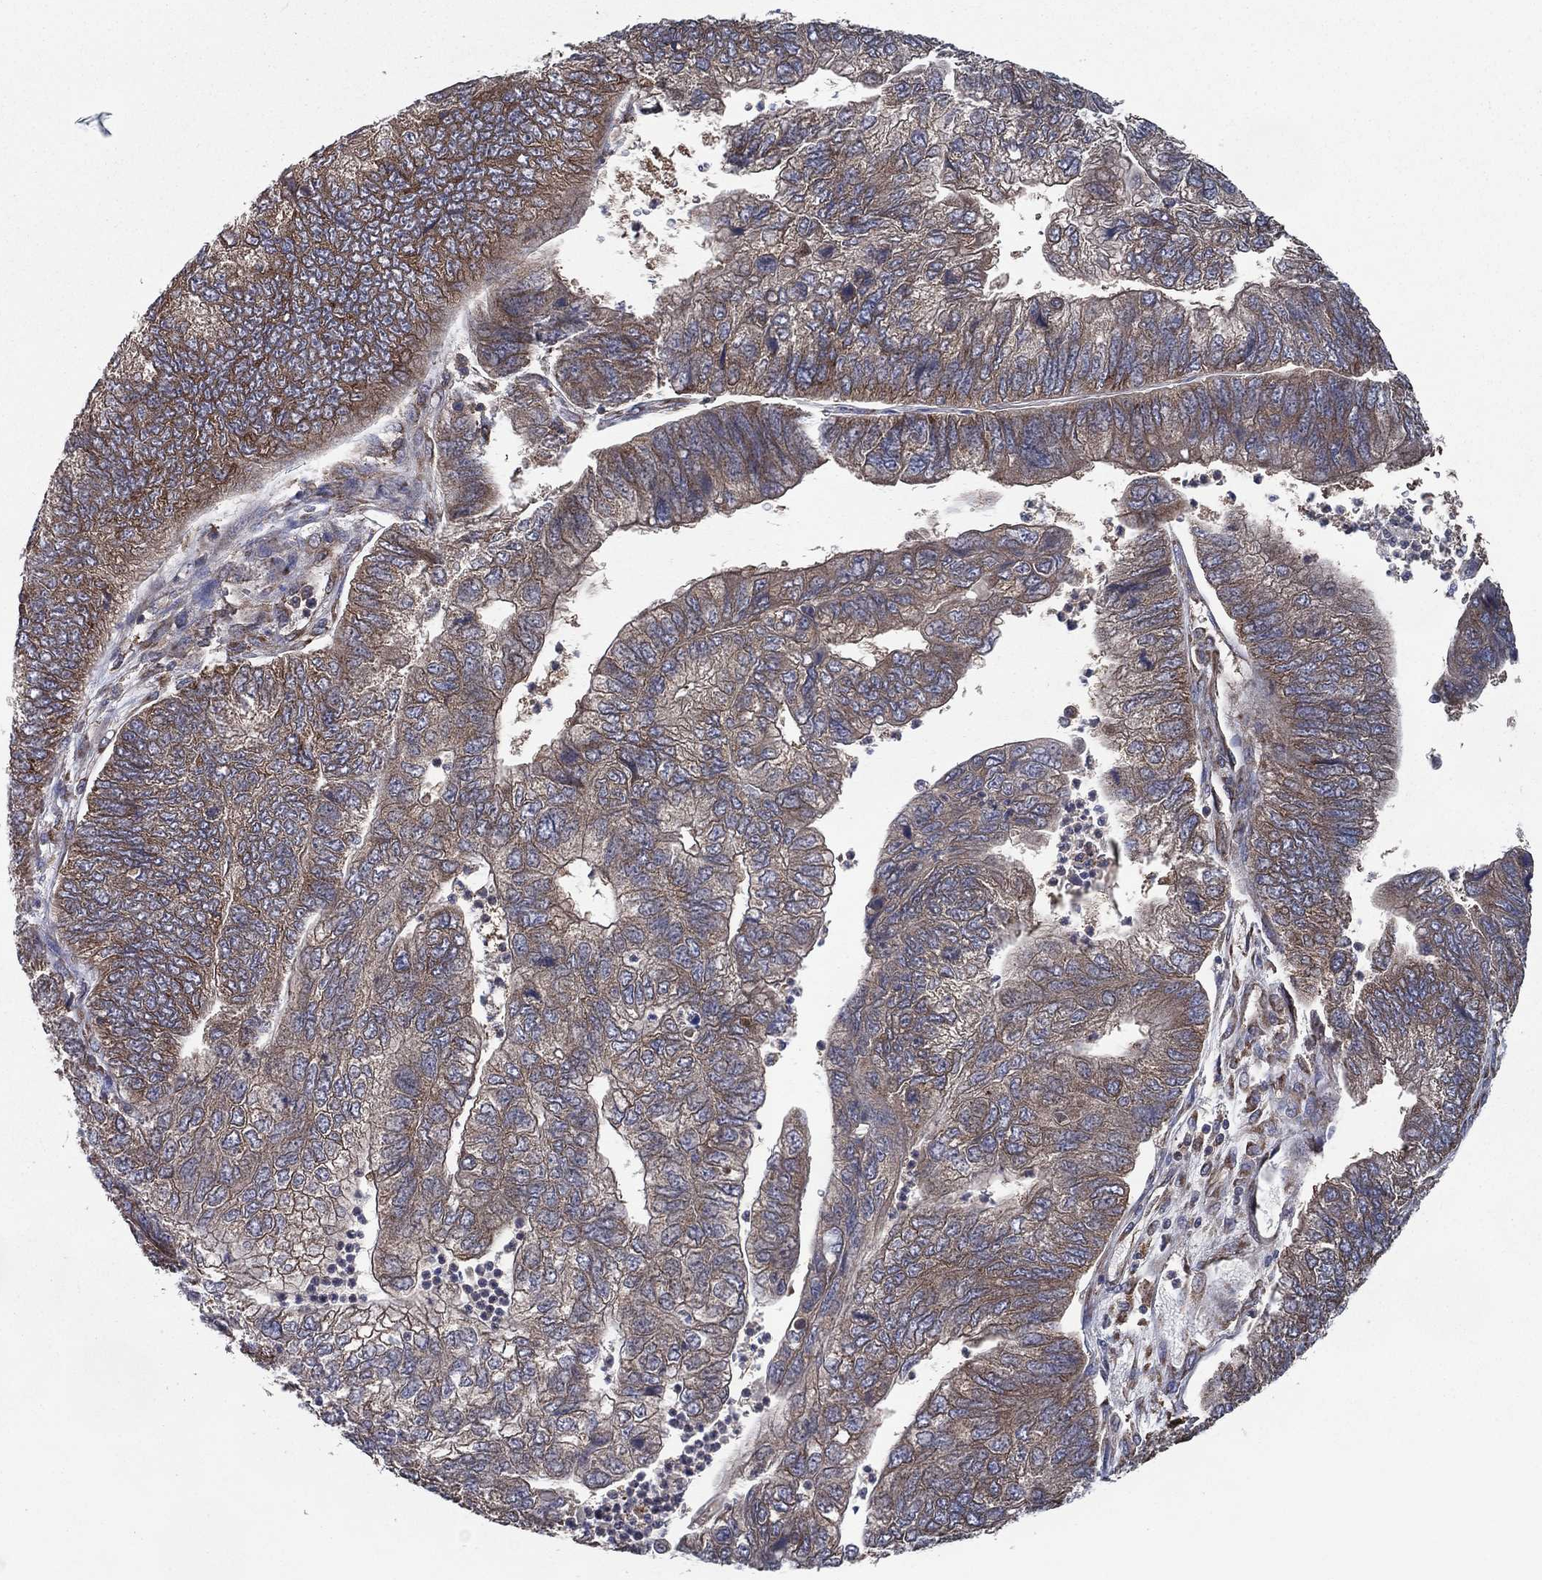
{"staining": {"intensity": "moderate", "quantity": "25%-75%", "location": "cytoplasmic/membranous"}, "tissue": "colorectal cancer", "cell_type": "Tumor cells", "image_type": "cancer", "snomed": [{"axis": "morphology", "description": "Adenocarcinoma, NOS"}, {"axis": "topography", "description": "Colon"}], "caption": "Protein analysis of colorectal cancer tissue reveals moderate cytoplasmic/membranous staining in about 25%-75% of tumor cells.", "gene": "C2orf76", "patient": {"sex": "female", "age": 67}}